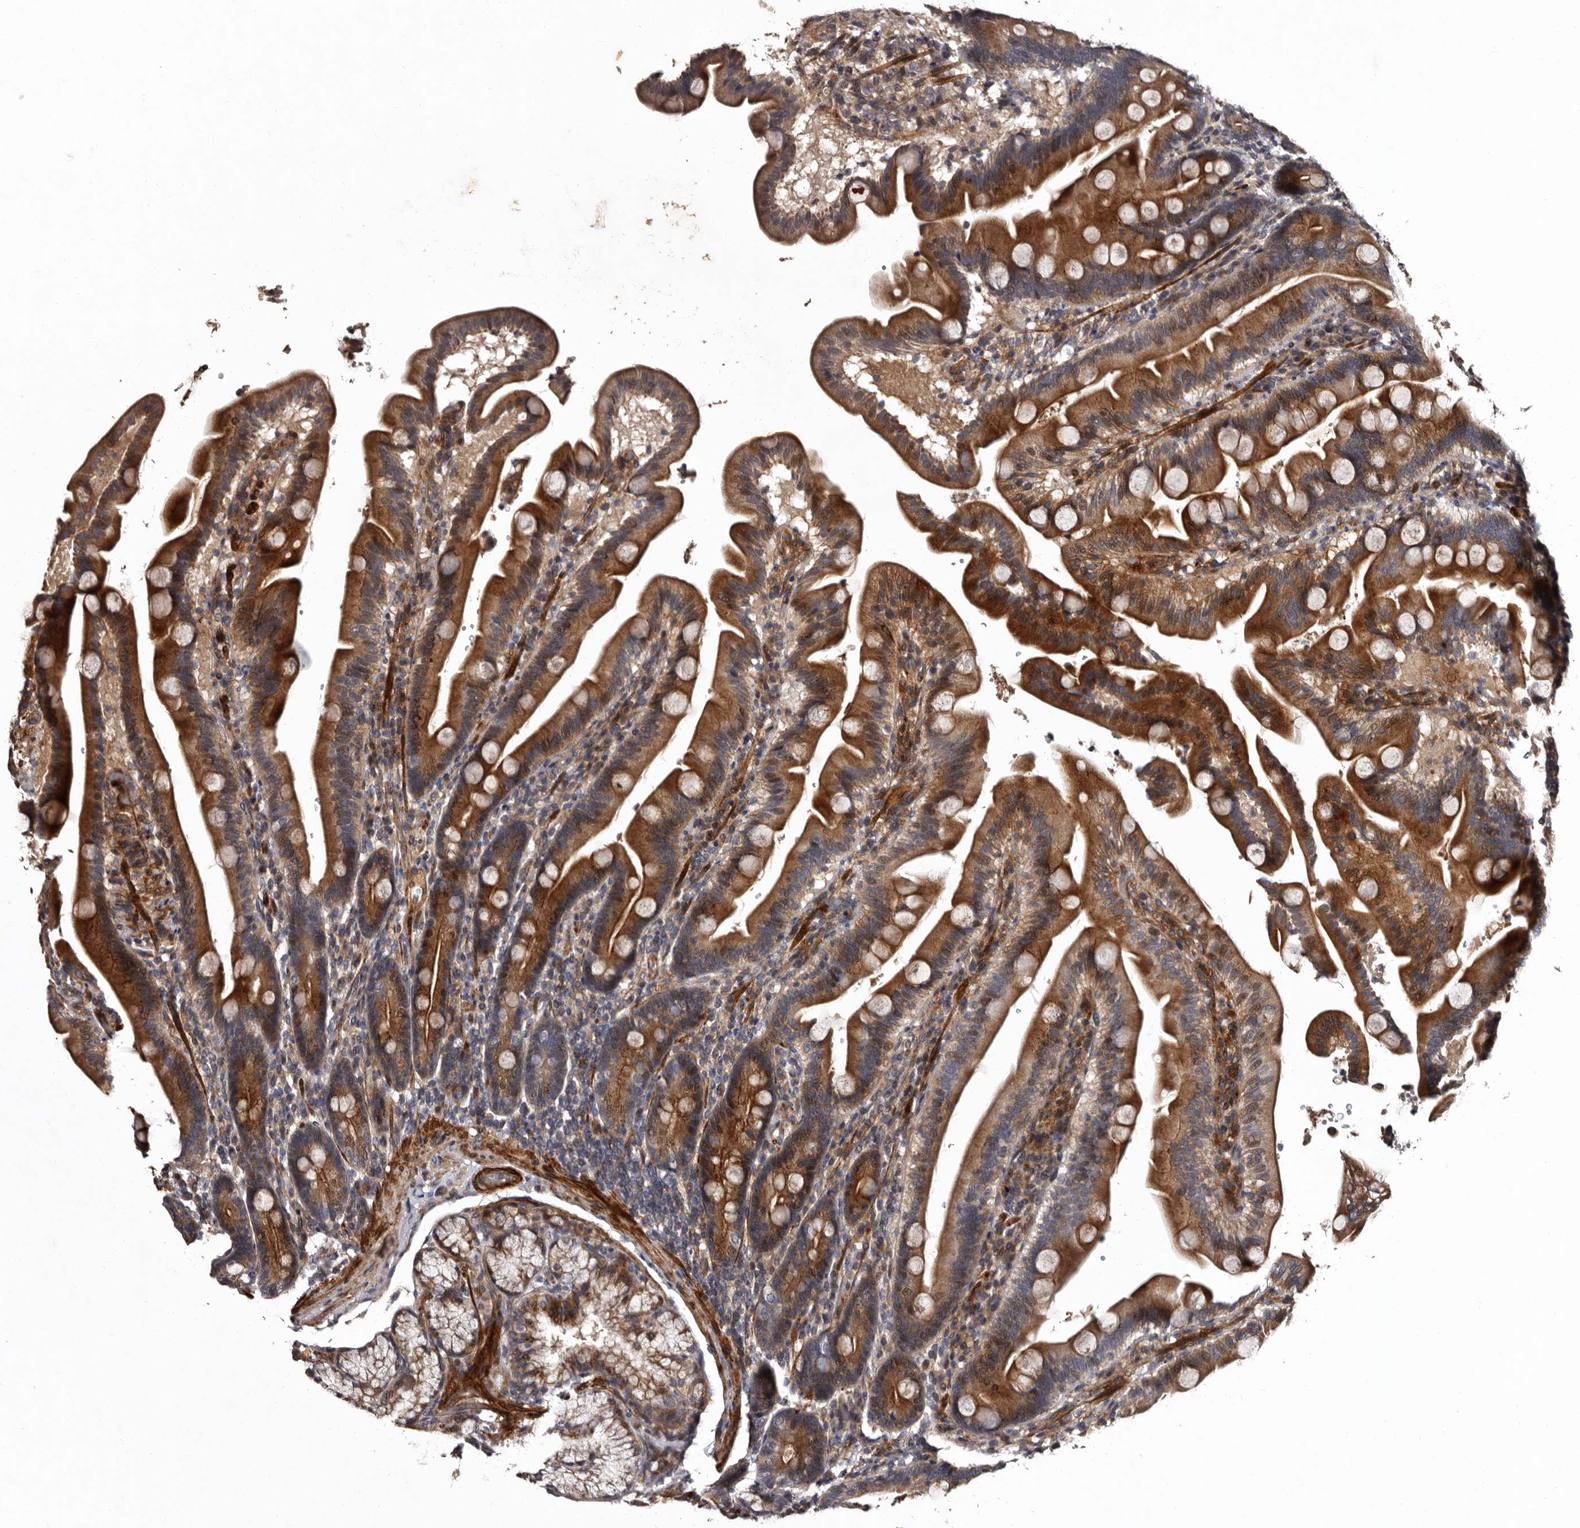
{"staining": {"intensity": "strong", "quantity": ">75%", "location": "cytoplasmic/membranous"}, "tissue": "duodenum", "cell_type": "Glandular cells", "image_type": "normal", "snomed": [{"axis": "morphology", "description": "Normal tissue, NOS"}, {"axis": "topography", "description": "Duodenum"}], "caption": "A brown stain labels strong cytoplasmic/membranous expression of a protein in glandular cells of benign duodenum. (Brightfield microscopy of DAB IHC at high magnification).", "gene": "PRKD3", "patient": {"sex": "male", "age": 54}}